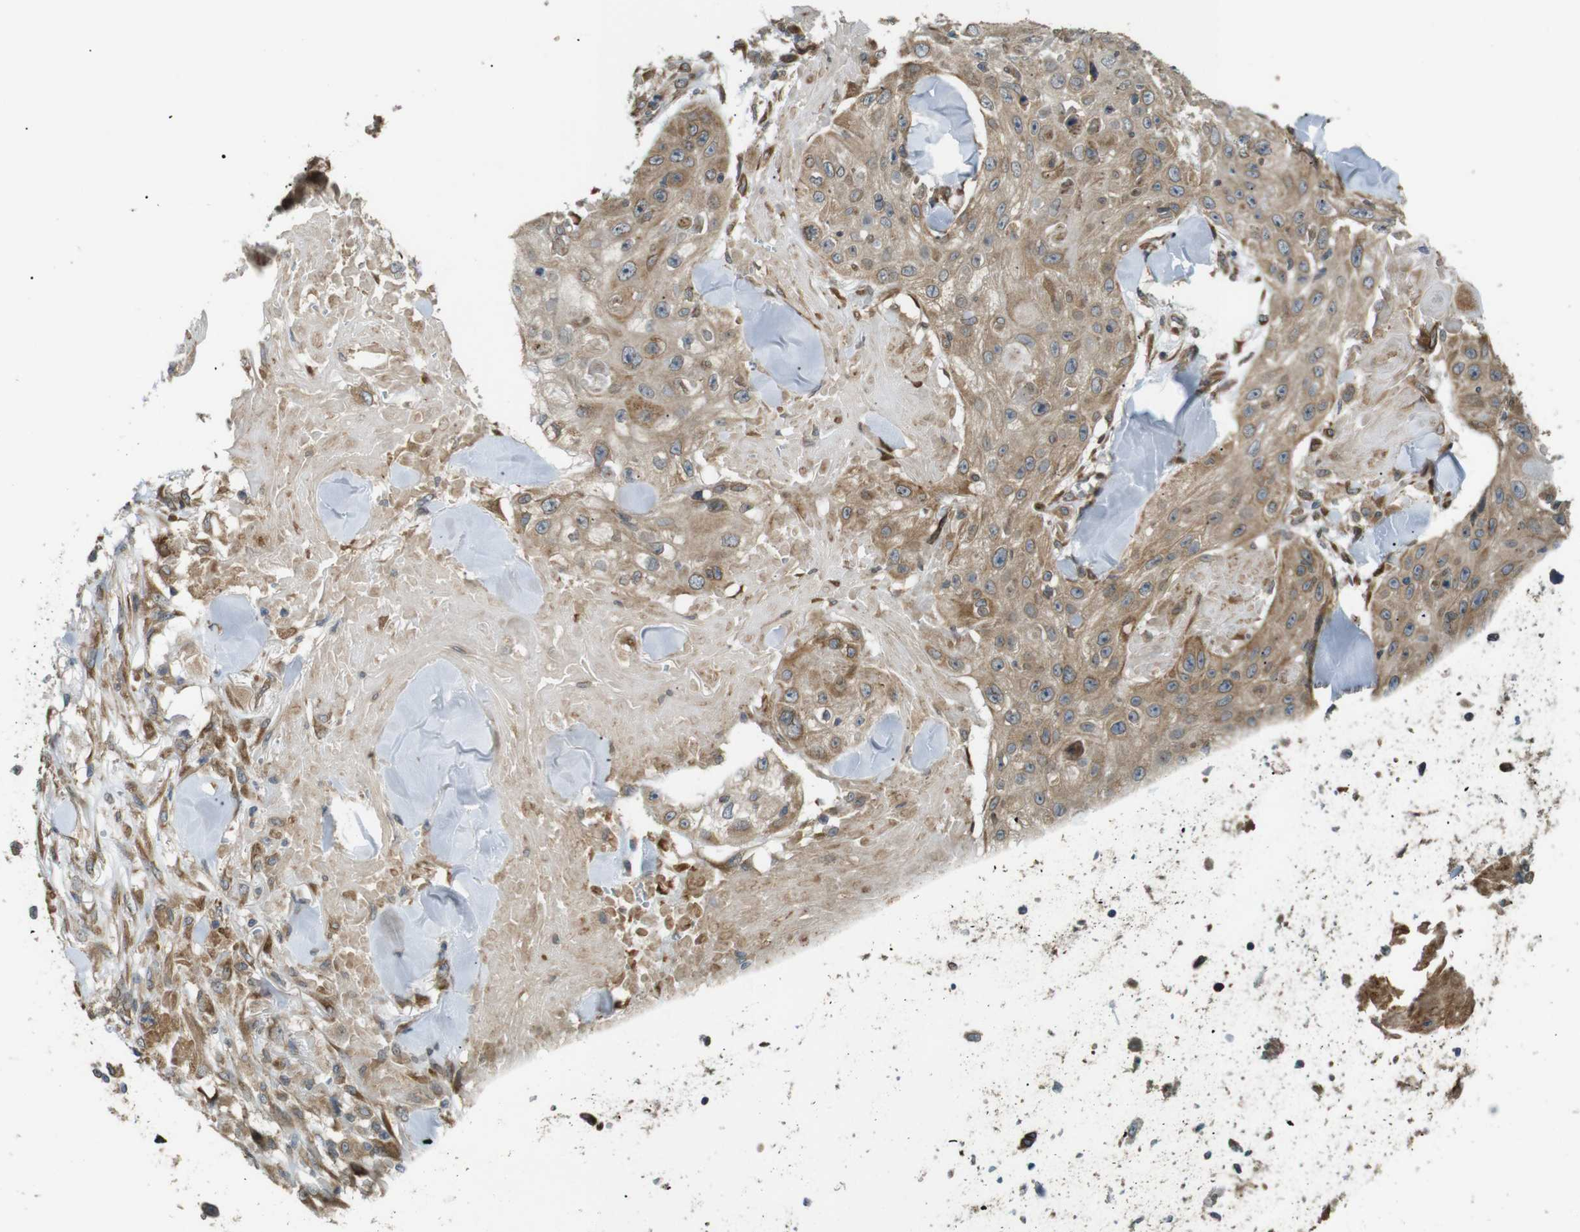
{"staining": {"intensity": "moderate", "quantity": "25%-75%", "location": "cytoplasmic/membranous"}, "tissue": "skin cancer", "cell_type": "Tumor cells", "image_type": "cancer", "snomed": [{"axis": "morphology", "description": "Squamous cell carcinoma, NOS"}, {"axis": "topography", "description": "Skin"}], "caption": "There is medium levels of moderate cytoplasmic/membranous positivity in tumor cells of skin cancer (squamous cell carcinoma), as demonstrated by immunohistochemical staining (brown color).", "gene": "TMED4", "patient": {"sex": "male", "age": 86}}